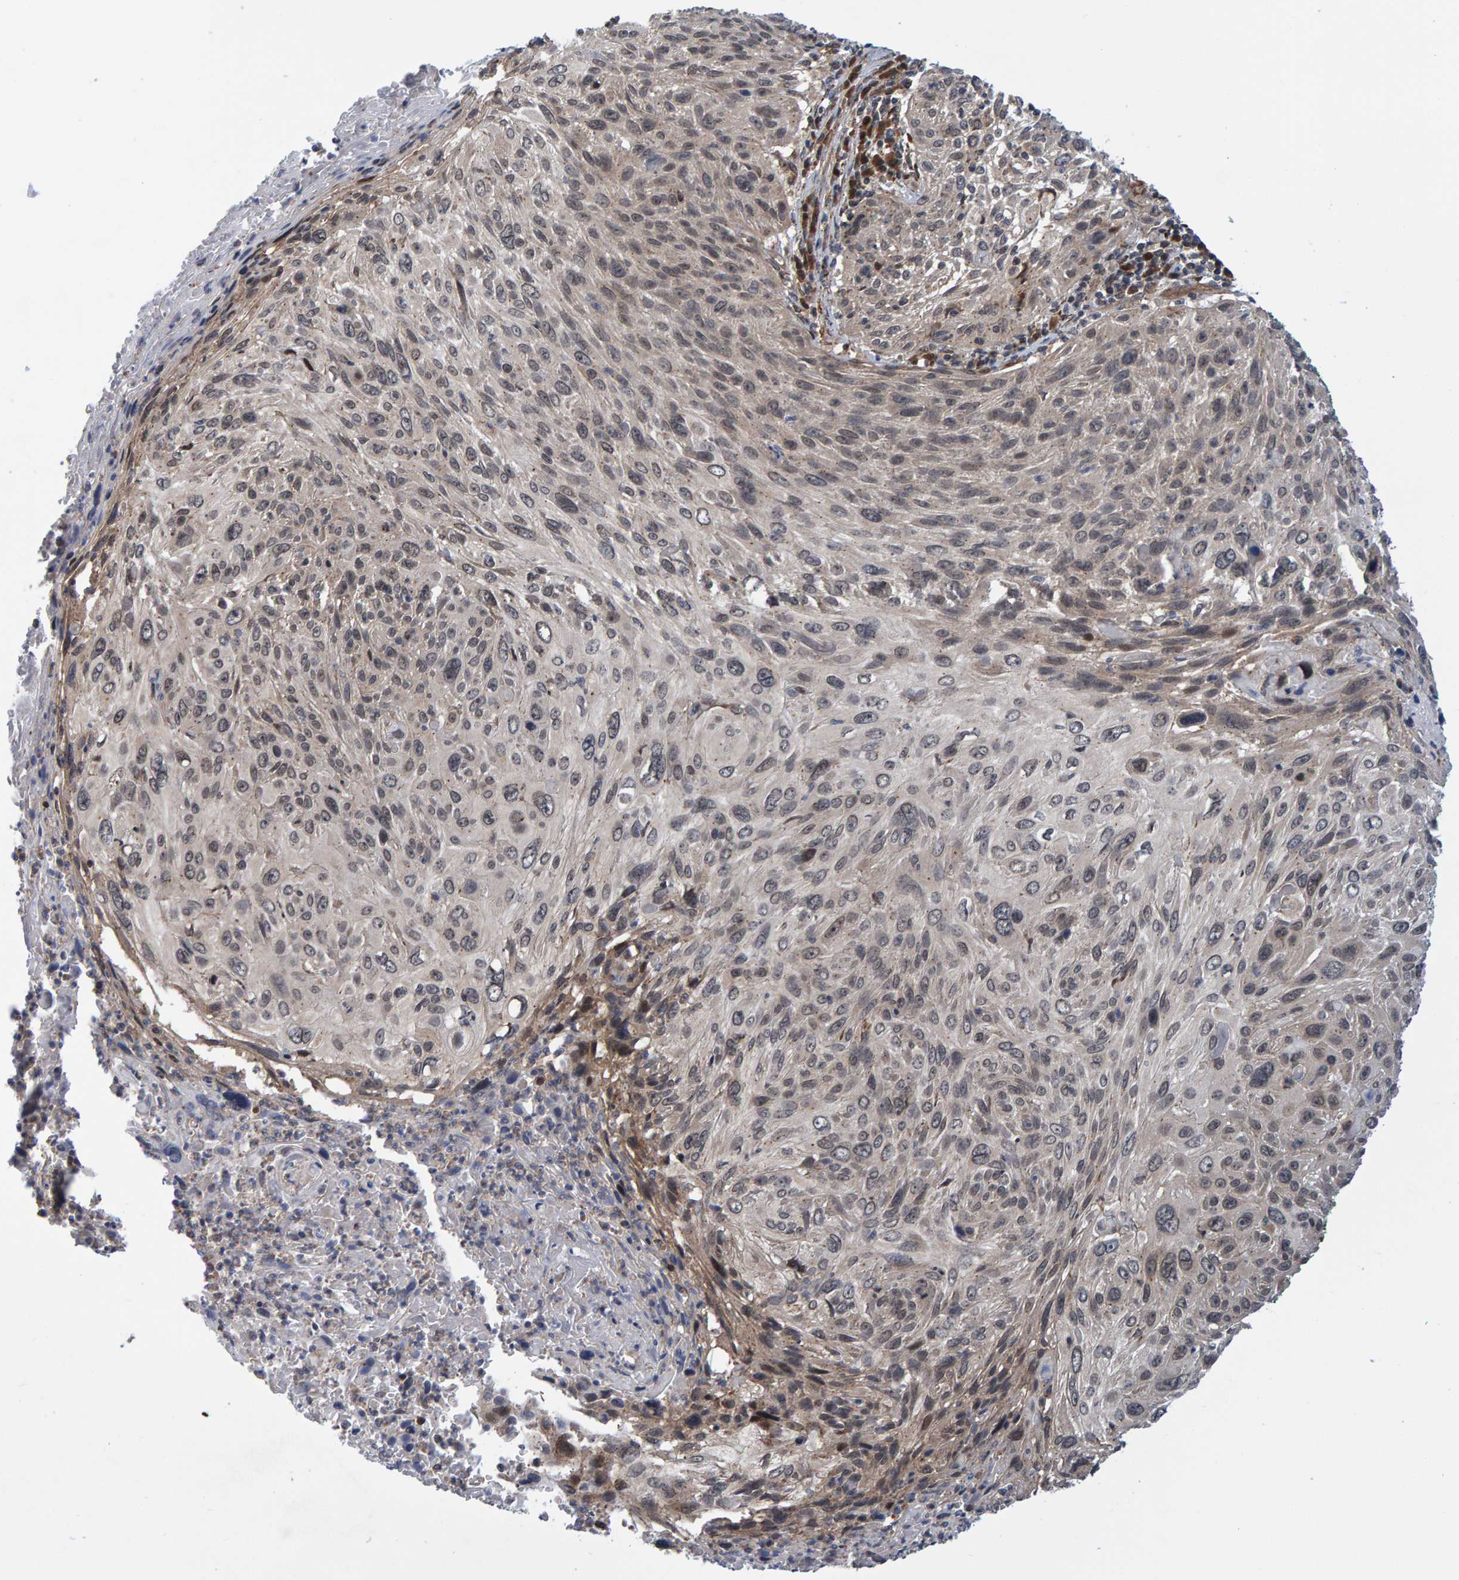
{"staining": {"intensity": "weak", "quantity": "<25%", "location": "cytoplasmic/membranous"}, "tissue": "cervical cancer", "cell_type": "Tumor cells", "image_type": "cancer", "snomed": [{"axis": "morphology", "description": "Squamous cell carcinoma, NOS"}, {"axis": "topography", "description": "Cervix"}], "caption": "Protein analysis of squamous cell carcinoma (cervical) demonstrates no significant positivity in tumor cells.", "gene": "SCRN2", "patient": {"sex": "female", "age": 51}}